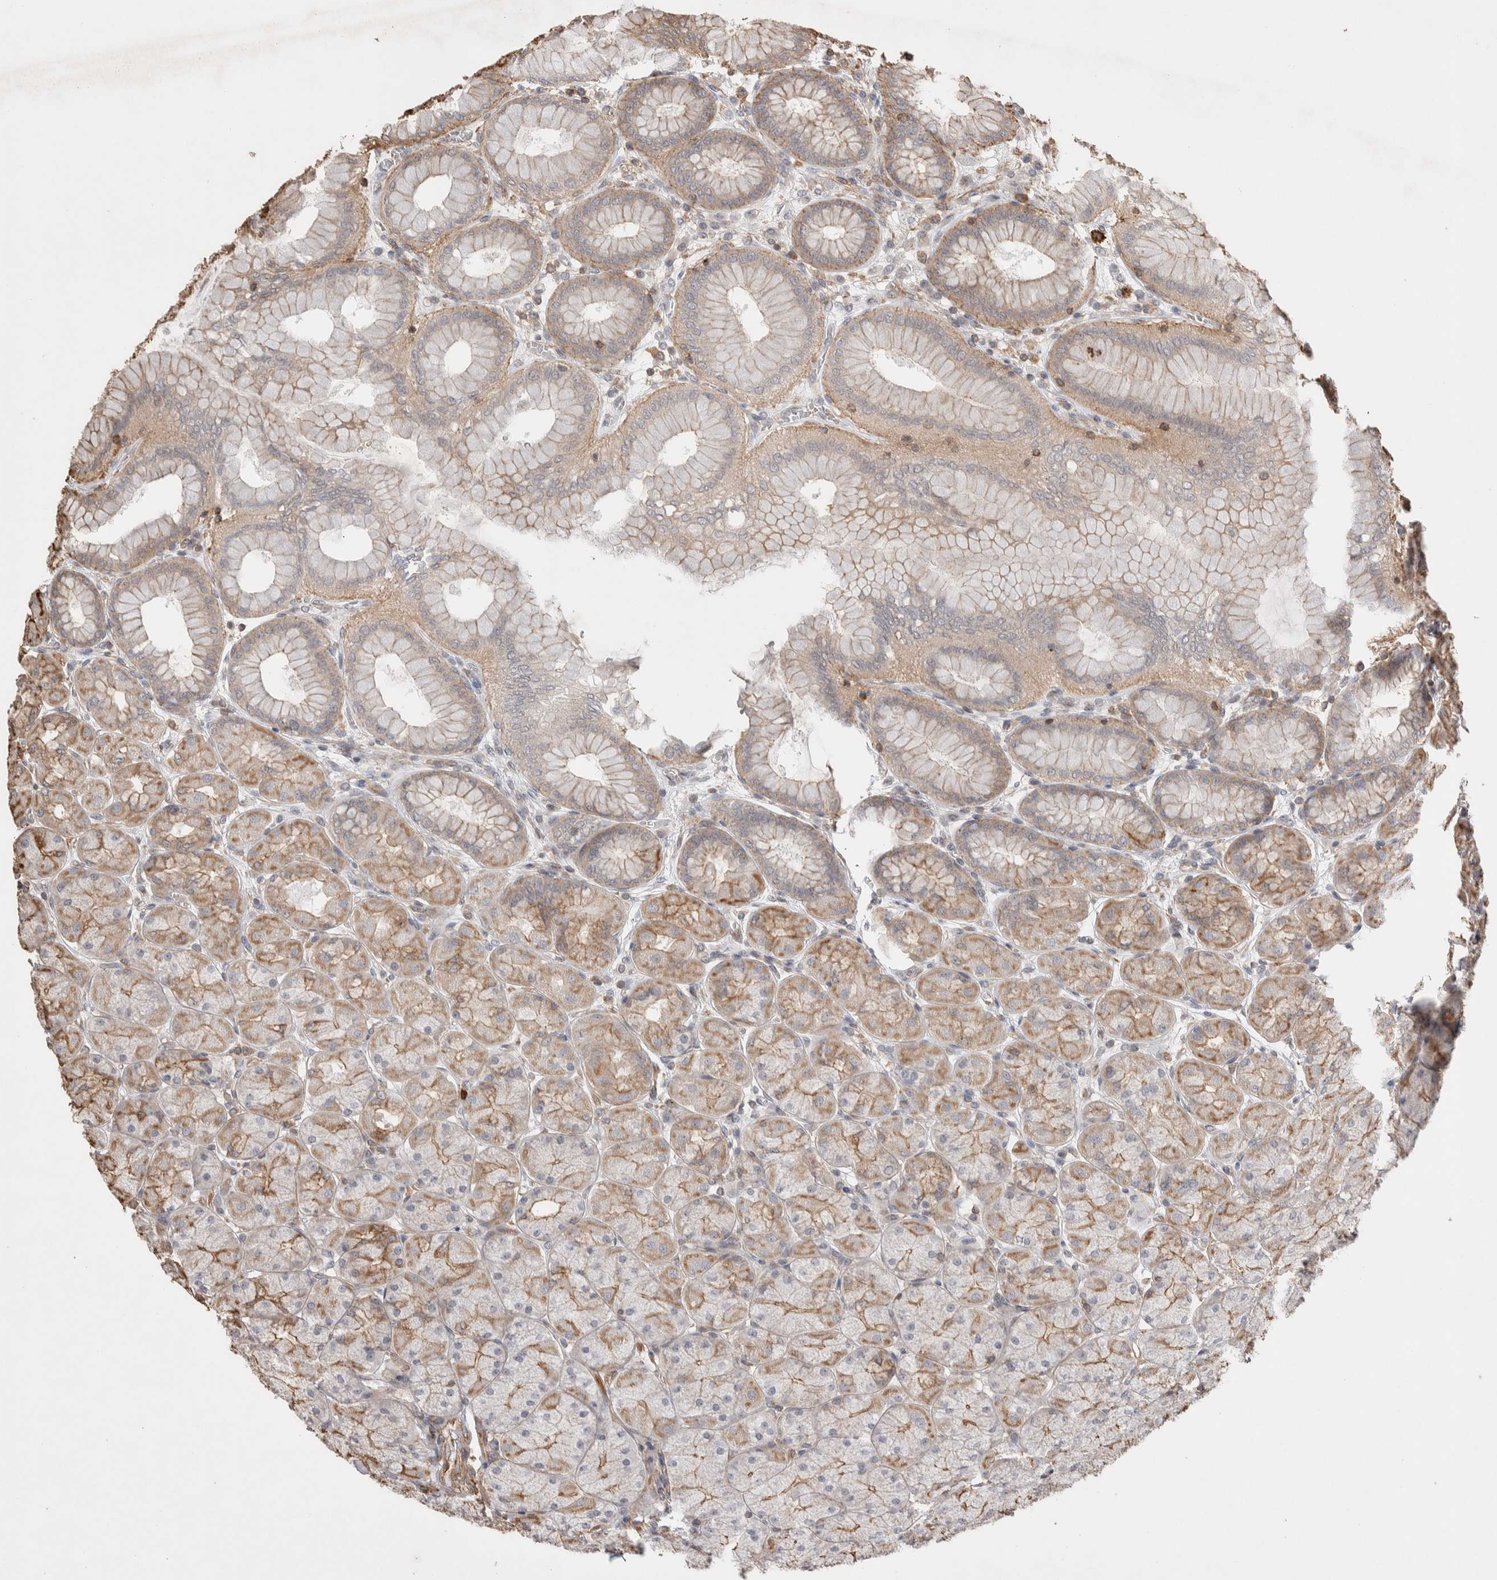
{"staining": {"intensity": "moderate", "quantity": "25%-75%", "location": "cytoplasmic/membranous"}, "tissue": "stomach", "cell_type": "Glandular cells", "image_type": "normal", "snomed": [{"axis": "morphology", "description": "Normal tissue, NOS"}, {"axis": "topography", "description": "Stomach, upper"}], "caption": "Immunohistochemistry image of normal stomach stained for a protein (brown), which exhibits medium levels of moderate cytoplasmic/membranous expression in approximately 25%-75% of glandular cells.", "gene": "ZNF704", "patient": {"sex": "female", "age": 56}}